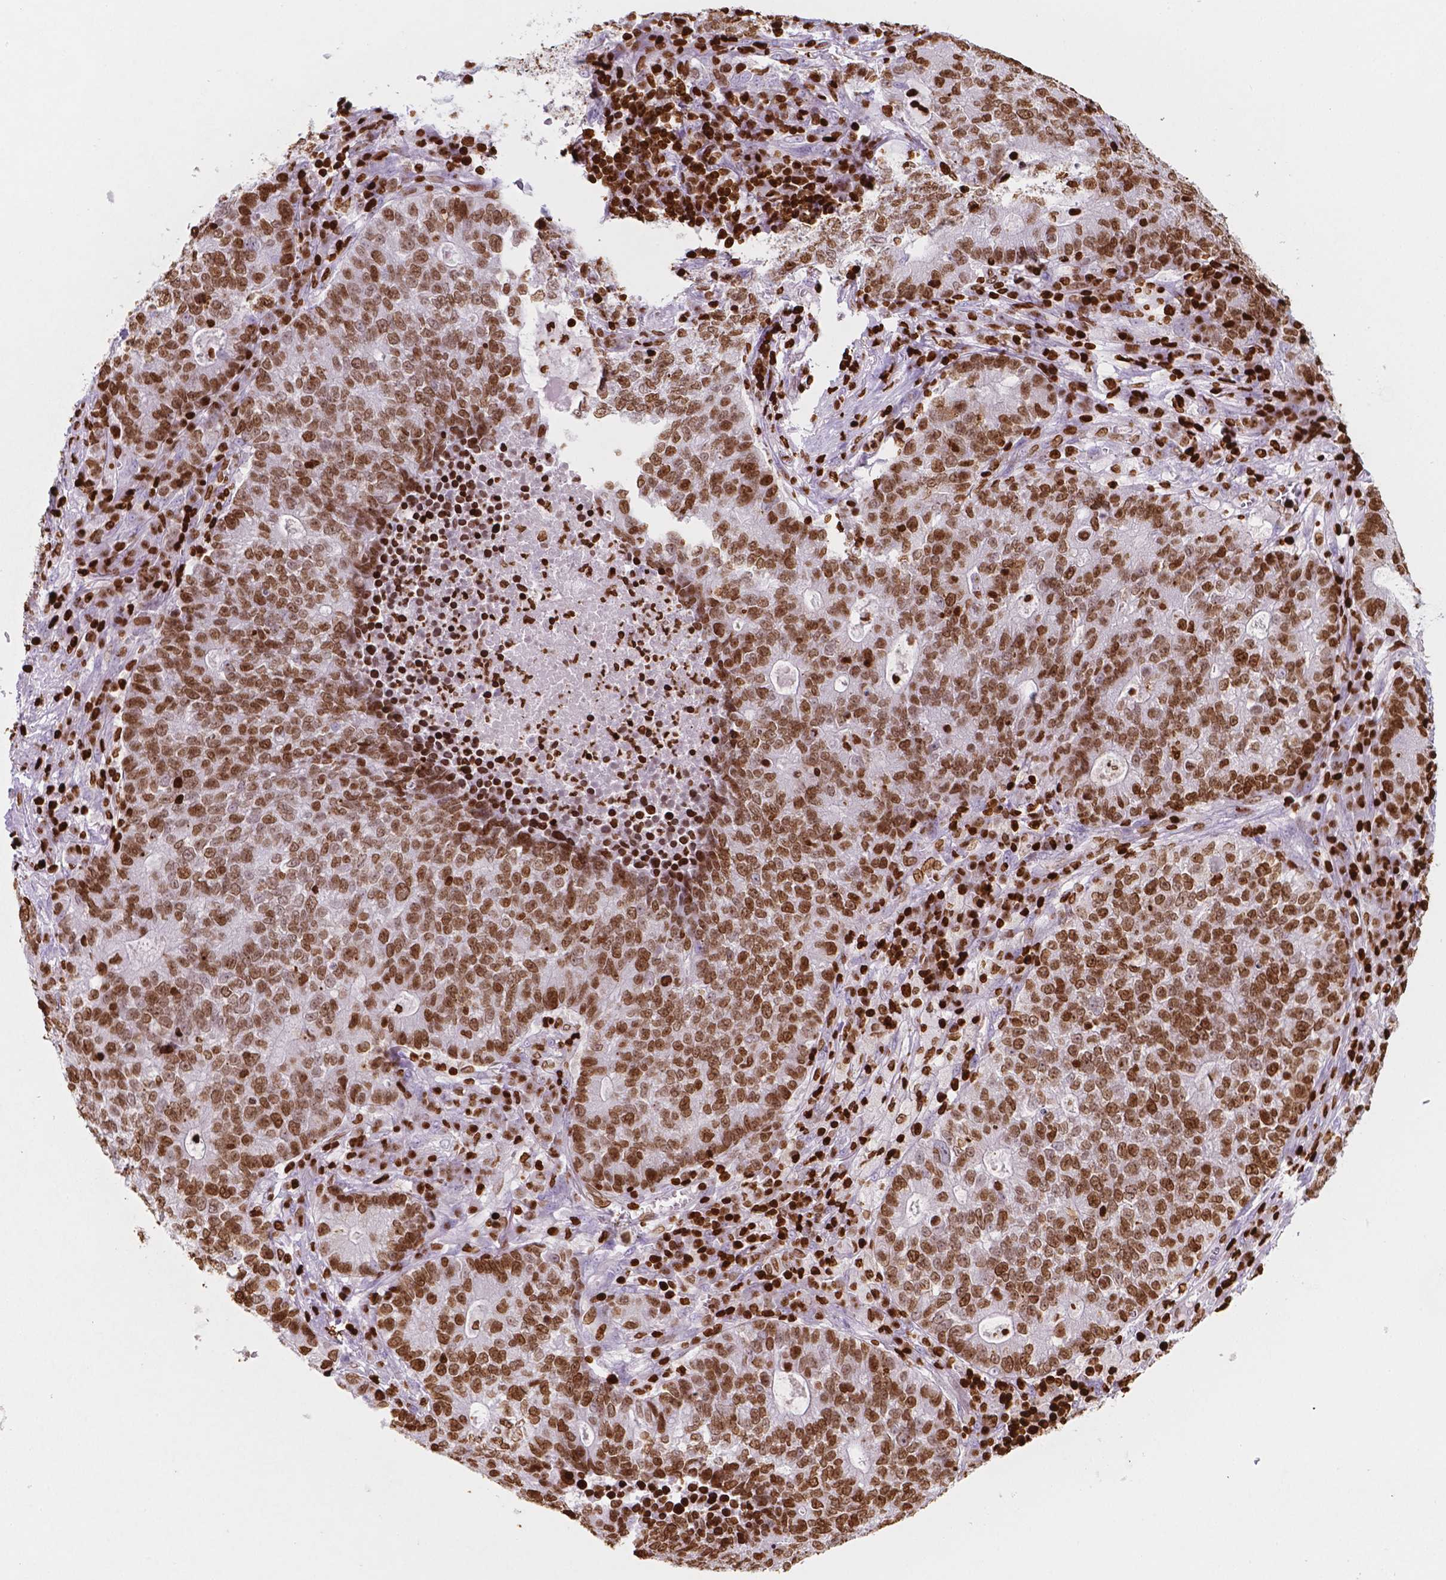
{"staining": {"intensity": "moderate", "quantity": ">75%", "location": "nuclear"}, "tissue": "lung cancer", "cell_type": "Tumor cells", "image_type": "cancer", "snomed": [{"axis": "morphology", "description": "Adenocarcinoma, NOS"}, {"axis": "topography", "description": "Lung"}], "caption": "A high-resolution photomicrograph shows immunohistochemistry staining of lung cancer, which reveals moderate nuclear expression in about >75% of tumor cells.", "gene": "CBY3", "patient": {"sex": "male", "age": 57}}